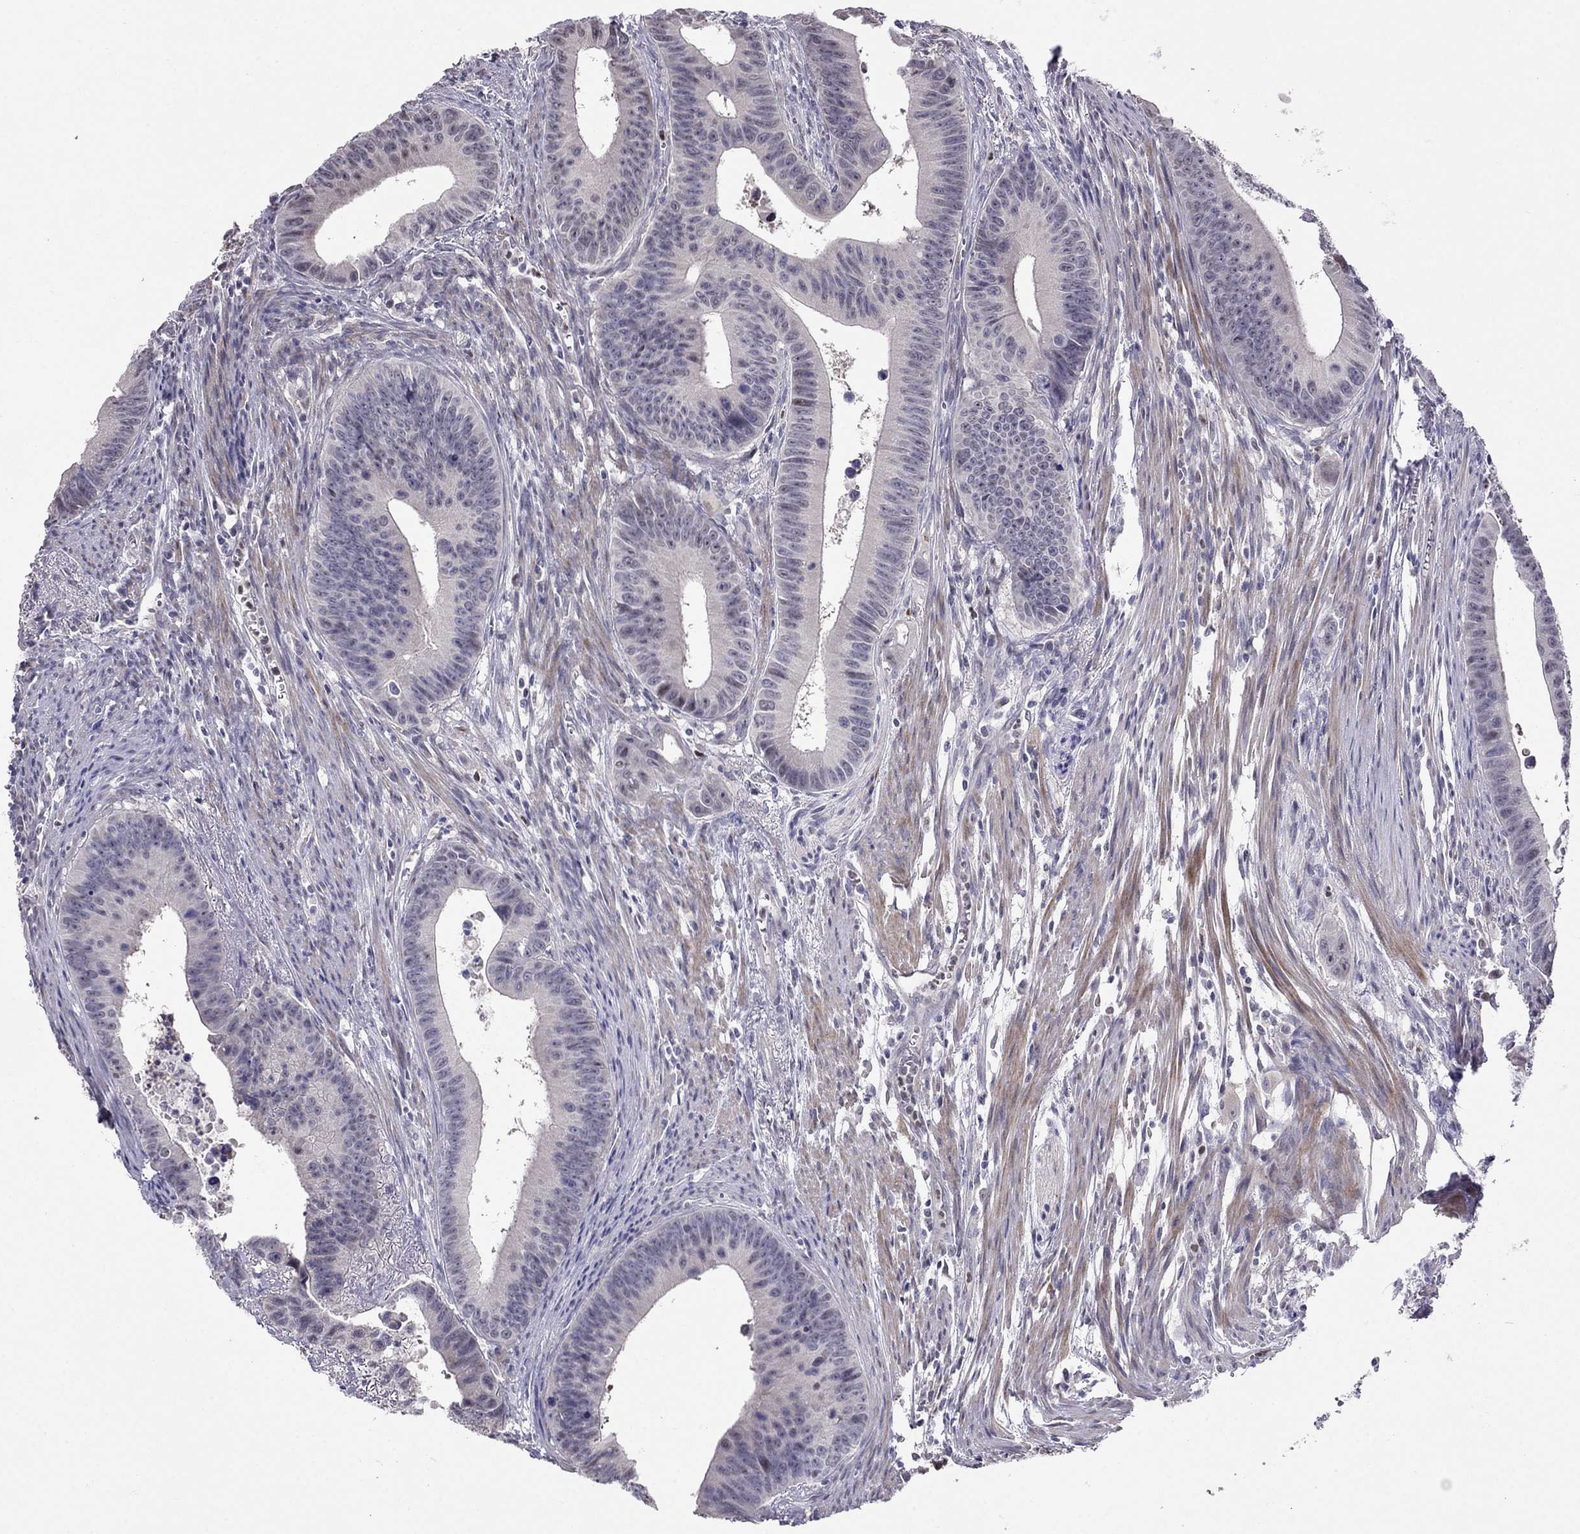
{"staining": {"intensity": "negative", "quantity": "none", "location": "none"}, "tissue": "colorectal cancer", "cell_type": "Tumor cells", "image_type": "cancer", "snomed": [{"axis": "morphology", "description": "Adenocarcinoma, NOS"}, {"axis": "topography", "description": "Colon"}], "caption": "A photomicrograph of human colorectal adenocarcinoma is negative for staining in tumor cells. (DAB immunohistochemistry (IHC) visualized using brightfield microscopy, high magnification).", "gene": "LRRC39", "patient": {"sex": "female", "age": 87}}